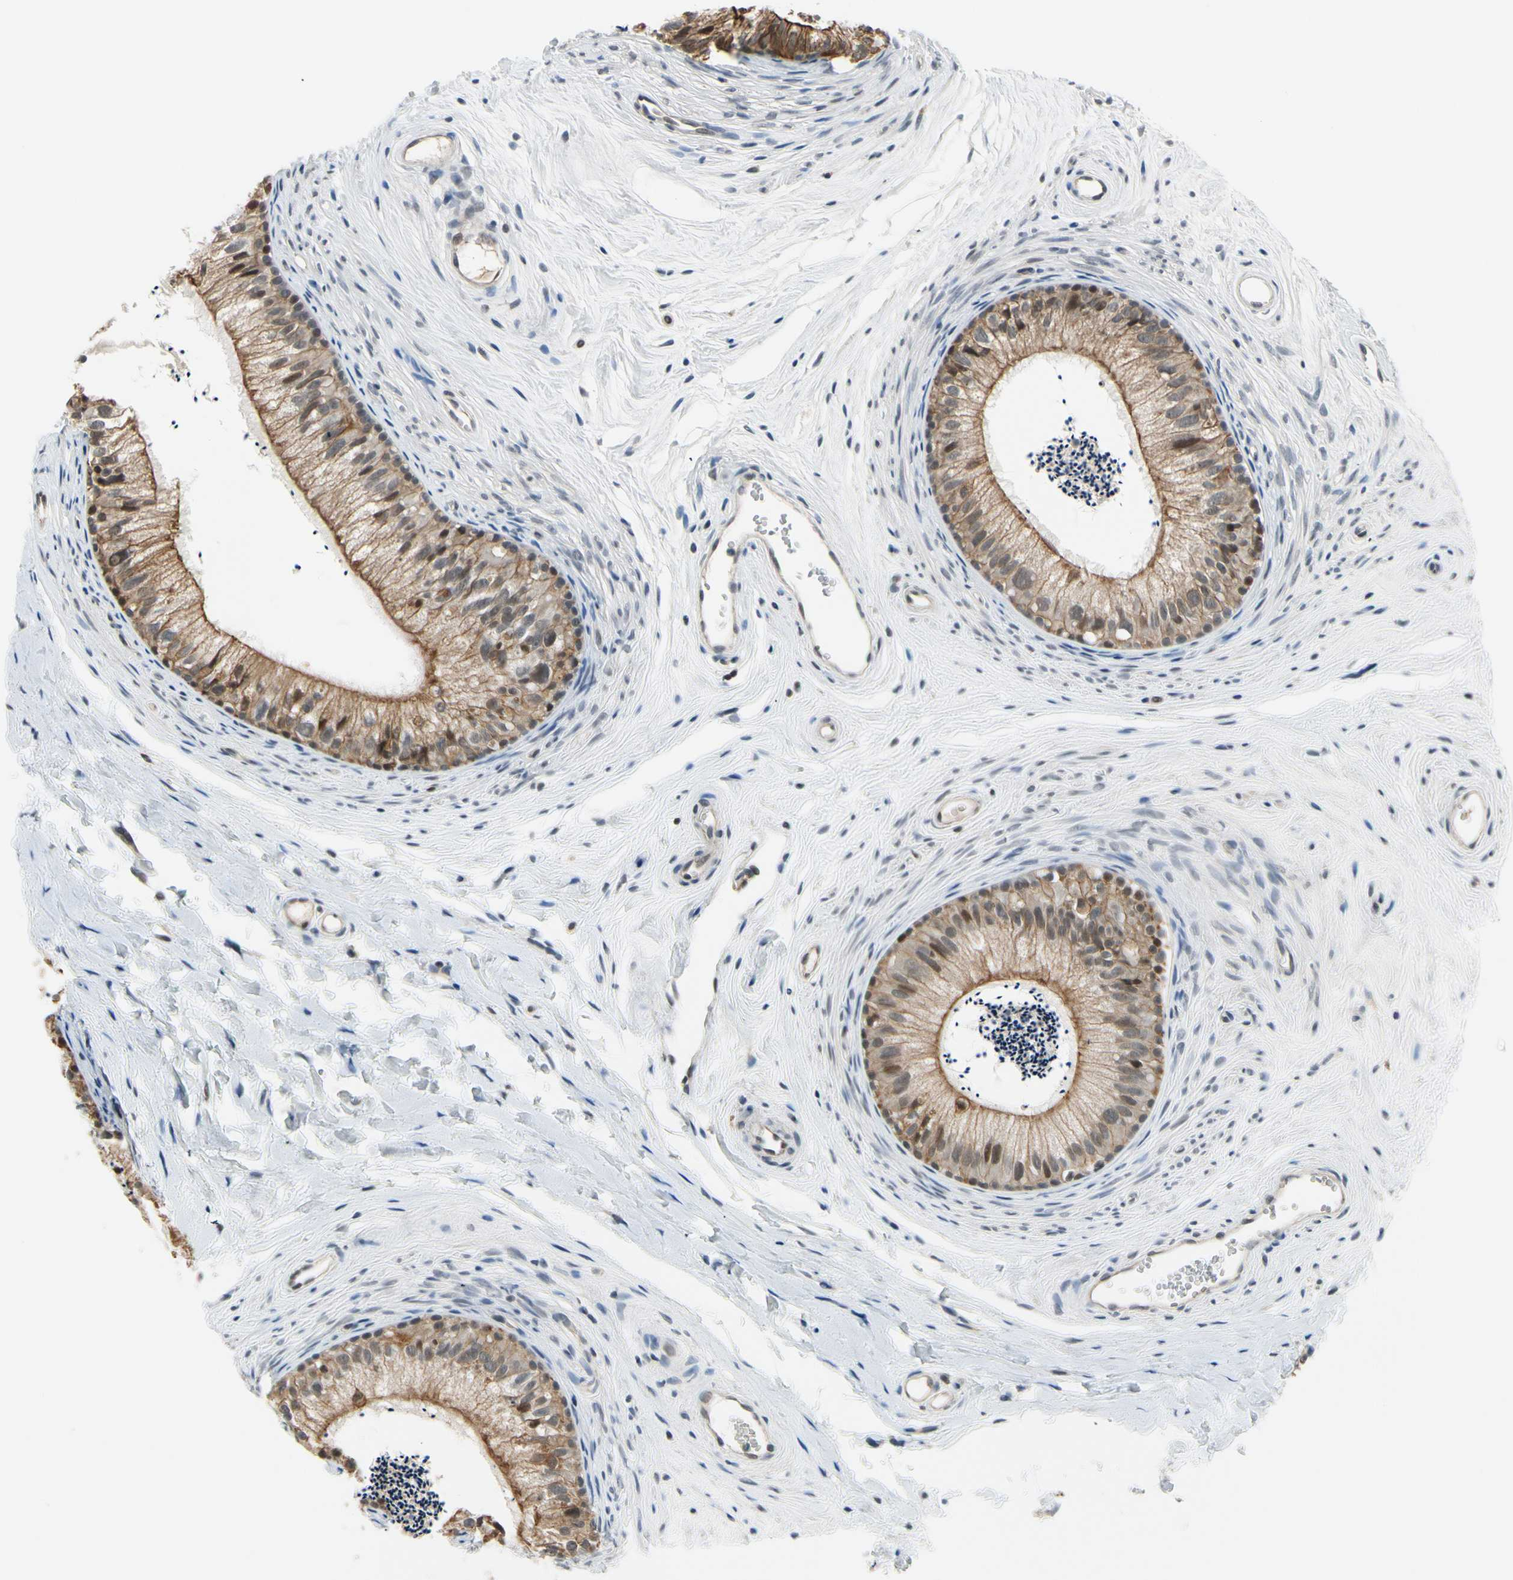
{"staining": {"intensity": "moderate", "quantity": ">75%", "location": "cytoplasmic/membranous,nuclear"}, "tissue": "epididymis", "cell_type": "Glandular cells", "image_type": "normal", "snomed": [{"axis": "morphology", "description": "Normal tissue, NOS"}, {"axis": "topography", "description": "Epididymis"}], "caption": "The micrograph shows immunohistochemical staining of unremarkable epididymis. There is moderate cytoplasmic/membranous,nuclear positivity is identified in approximately >75% of glandular cells.", "gene": "TAF12", "patient": {"sex": "male", "age": 56}}